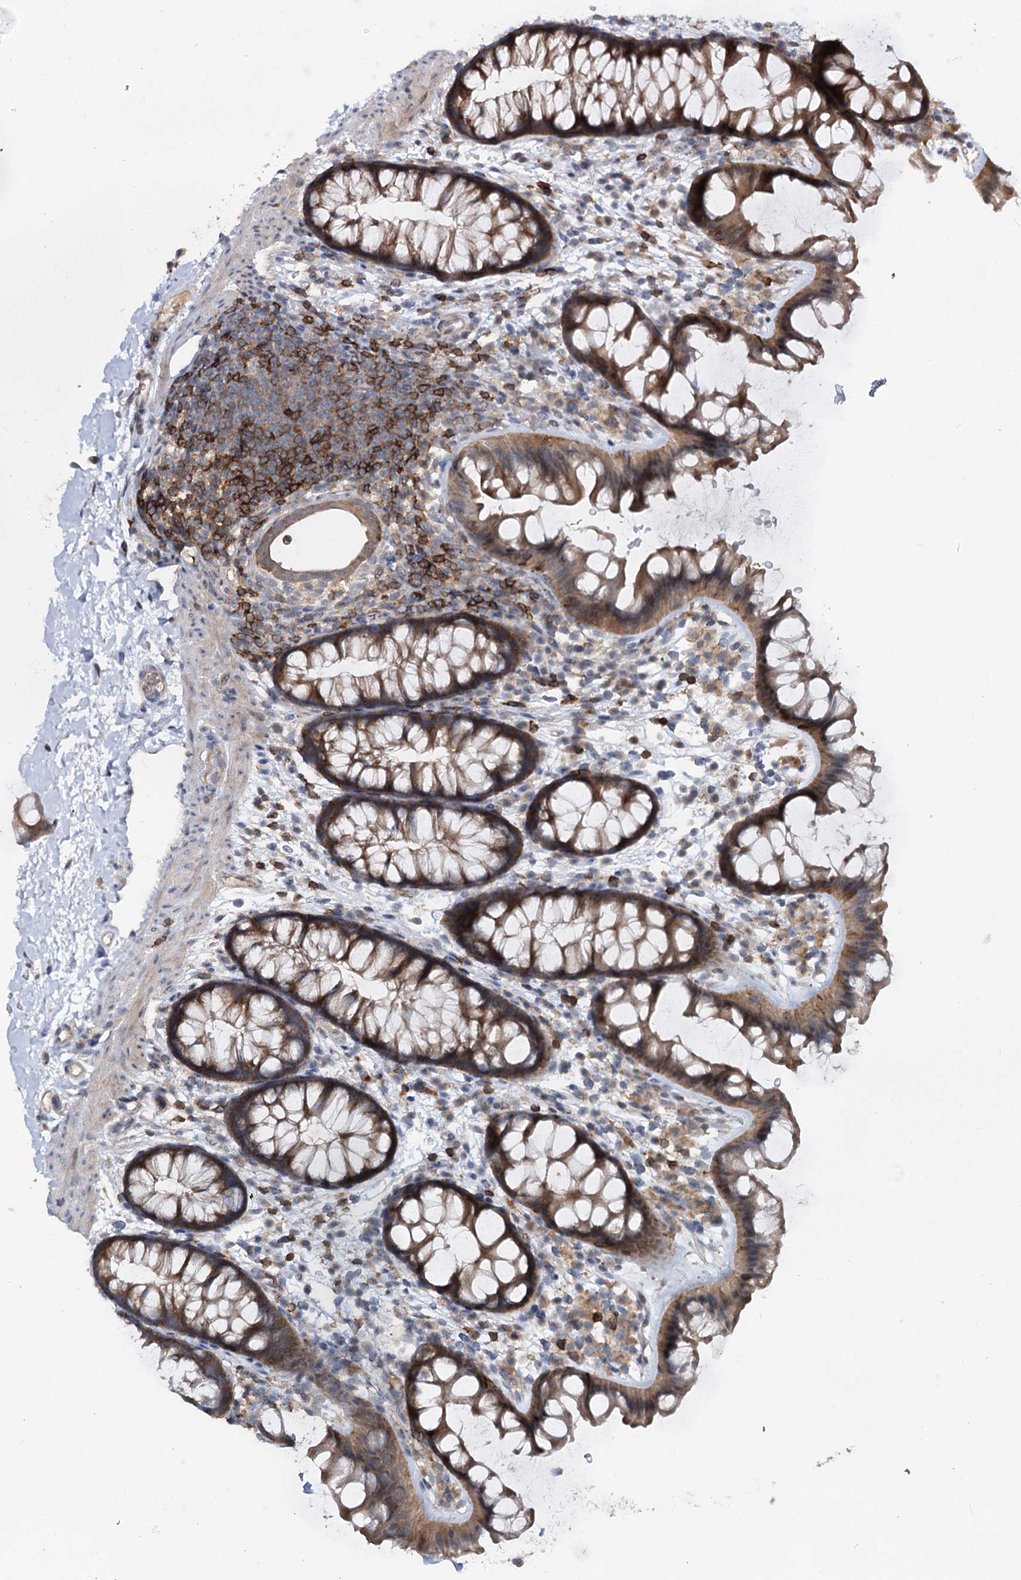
{"staining": {"intensity": "weak", "quantity": ">75%", "location": "cytoplasmic/membranous,nuclear"}, "tissue": "colon", "cell_type": "Endothelial cells", "image_type": "normal", "snomed": [{"axis": "morphology", "description": "Normal tissue, NOS"}, {"axis": "topography", "description": "Colon"}], "caption": "Unremarkable colon demonstrates weak cytoplasmic/membranous,nuclear positivity in about >75% of endothelial cells, visualized by immunohistochemistry.", "gene": "STX6", "patient": {"sex": "female", "age": 62}}